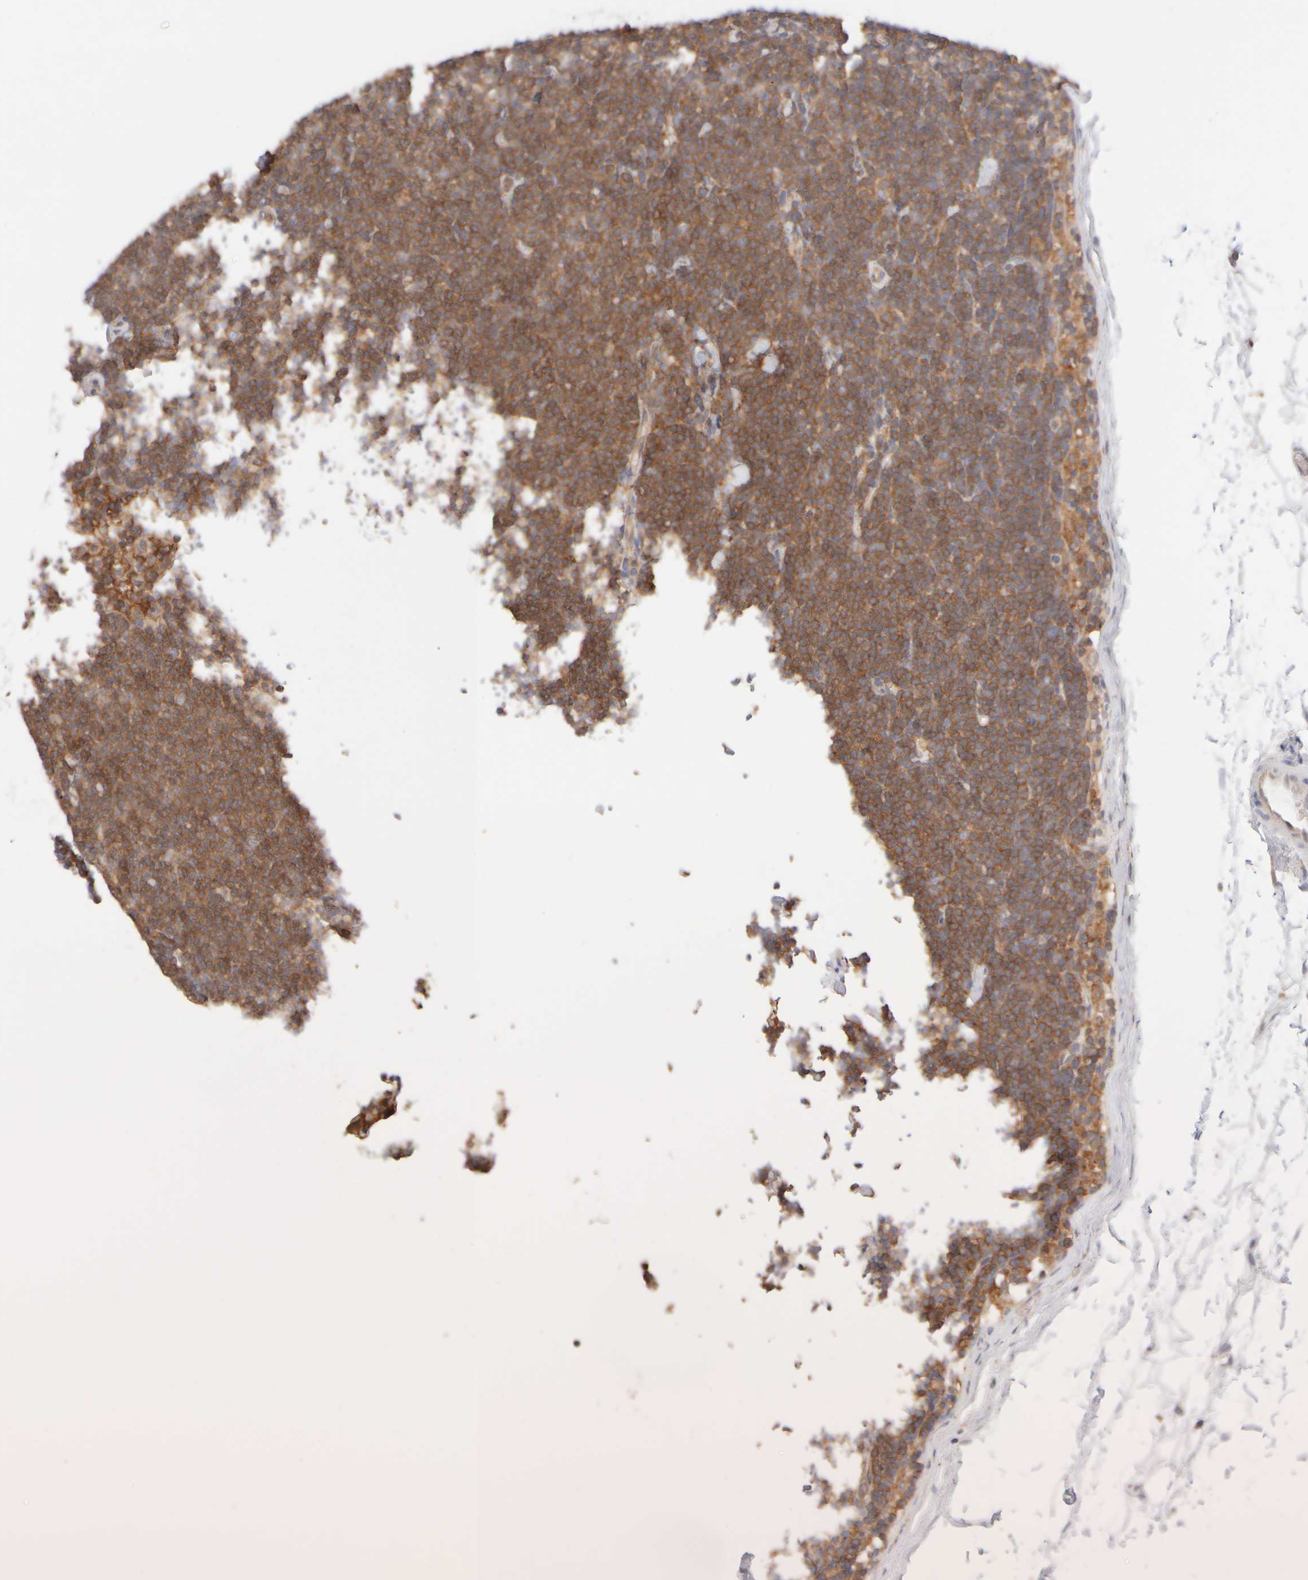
{"staining": {"intensity": "strong", "quantity": ">75%", "location": "cytoplasmic/membranous"}, "tissue": "lymphoma", "cell_type": "Tumor cells", "image_type": "cancer", "snomed": [{"axis": "morphology", "description": "Malignant lymphoma, non-Hodgkin's type, Low grade"}, {"axis": "topography", "description": "Lymph node"}], "caption": "Strong cytoplasmic/membranous protein staining is appreciated in about >75% of tumor cells in malignant lymphoma, non-Hodgkin's type (low-grade).", "gene": "RABEP1", "patient": {"sex": "female", "age": 53}}